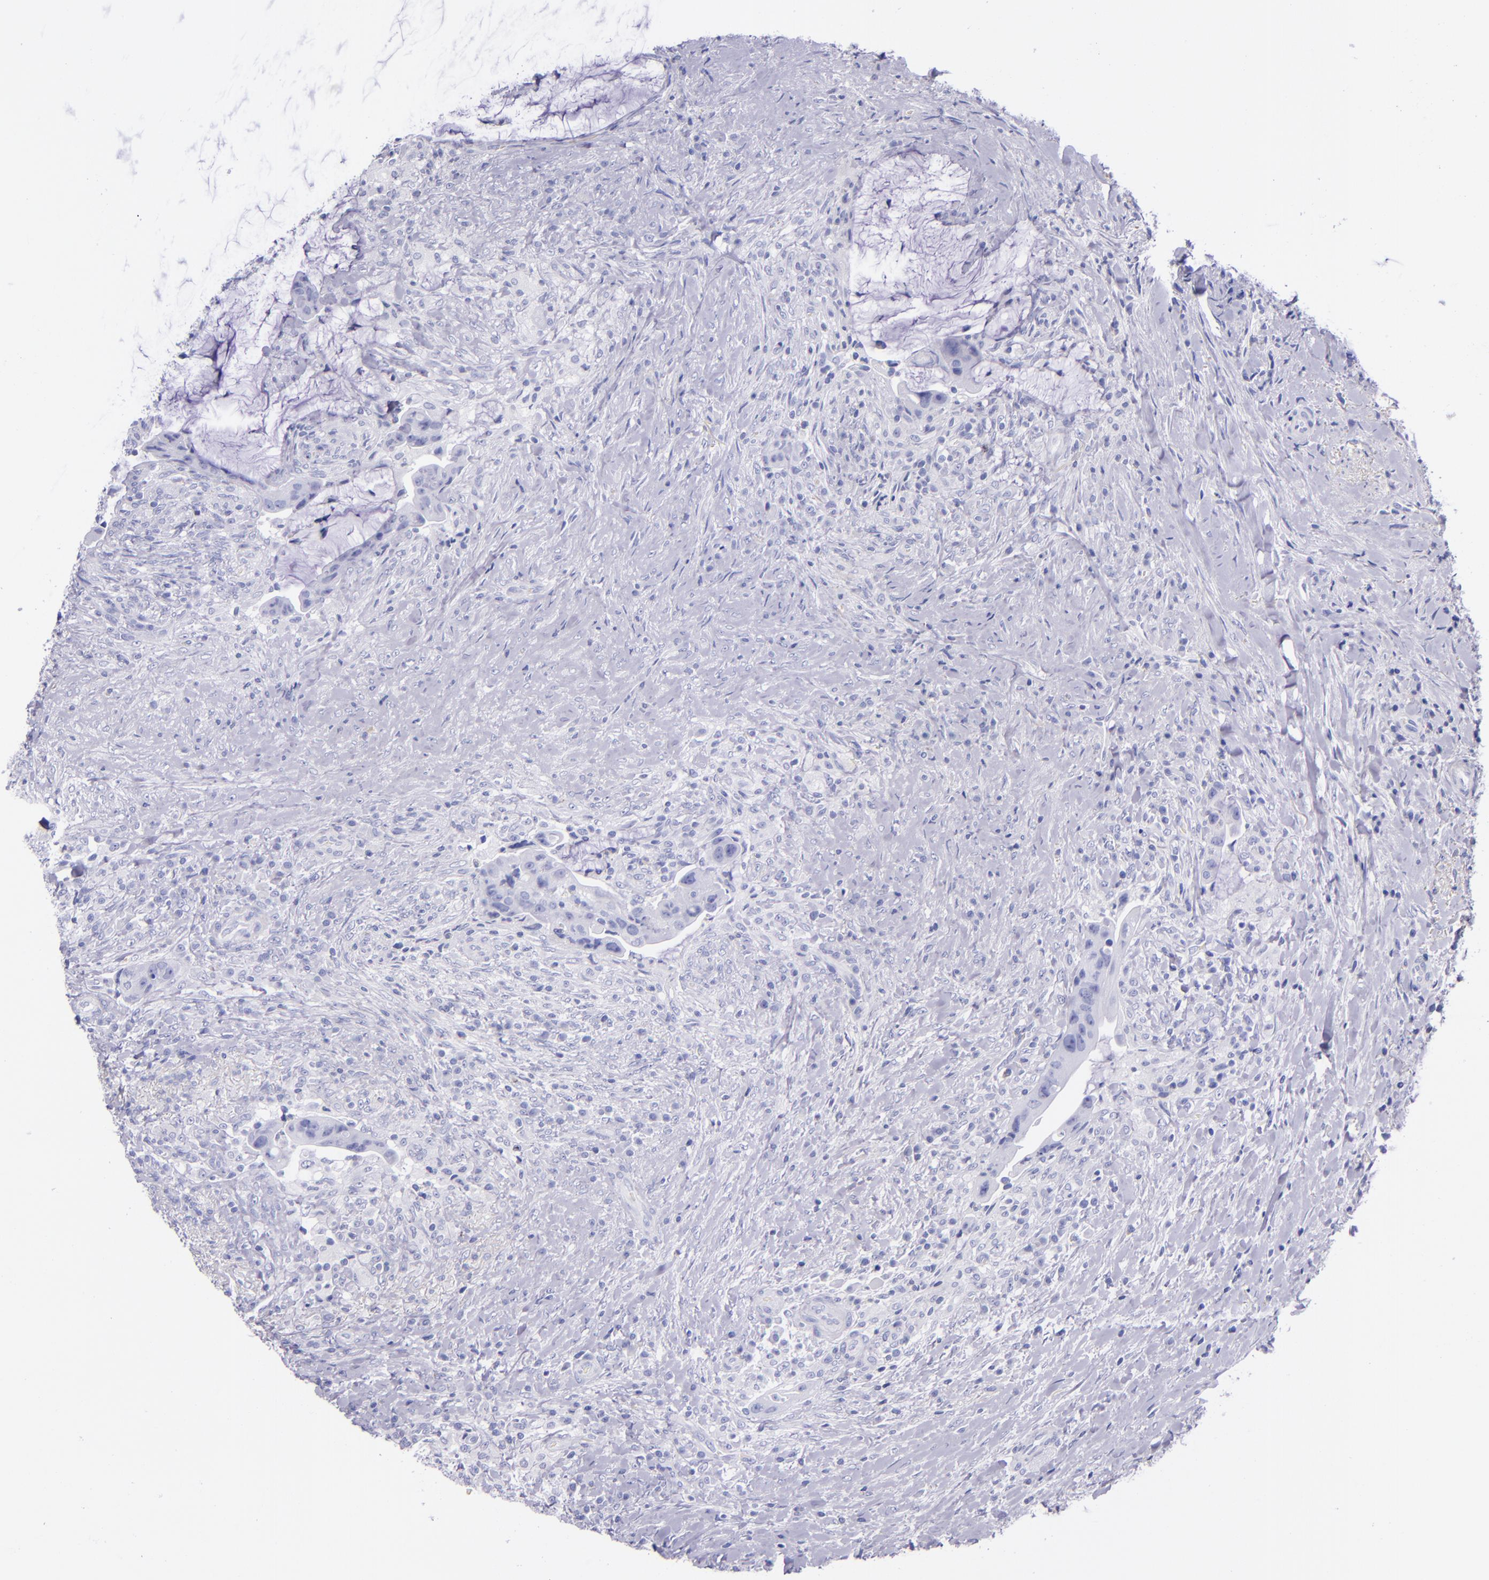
{"staining": {"intensity": "negative", "quantity": "none", "location": "none"}, "tissue": "colorectal cancer", "cell_type": "Tumor cells", "image_type": "cancer", "snomed": [{"axis": "morphology", "description": "Adenocarcinoma, NOS"}, {"axis": "topography", "description": "Rectum"}], "caption": "Image shows no significant protein expression in tumor cells of colorectal adenocarcinoma.", "gene": "LAG3", "patient": {"sex": "female", "age": 71}}